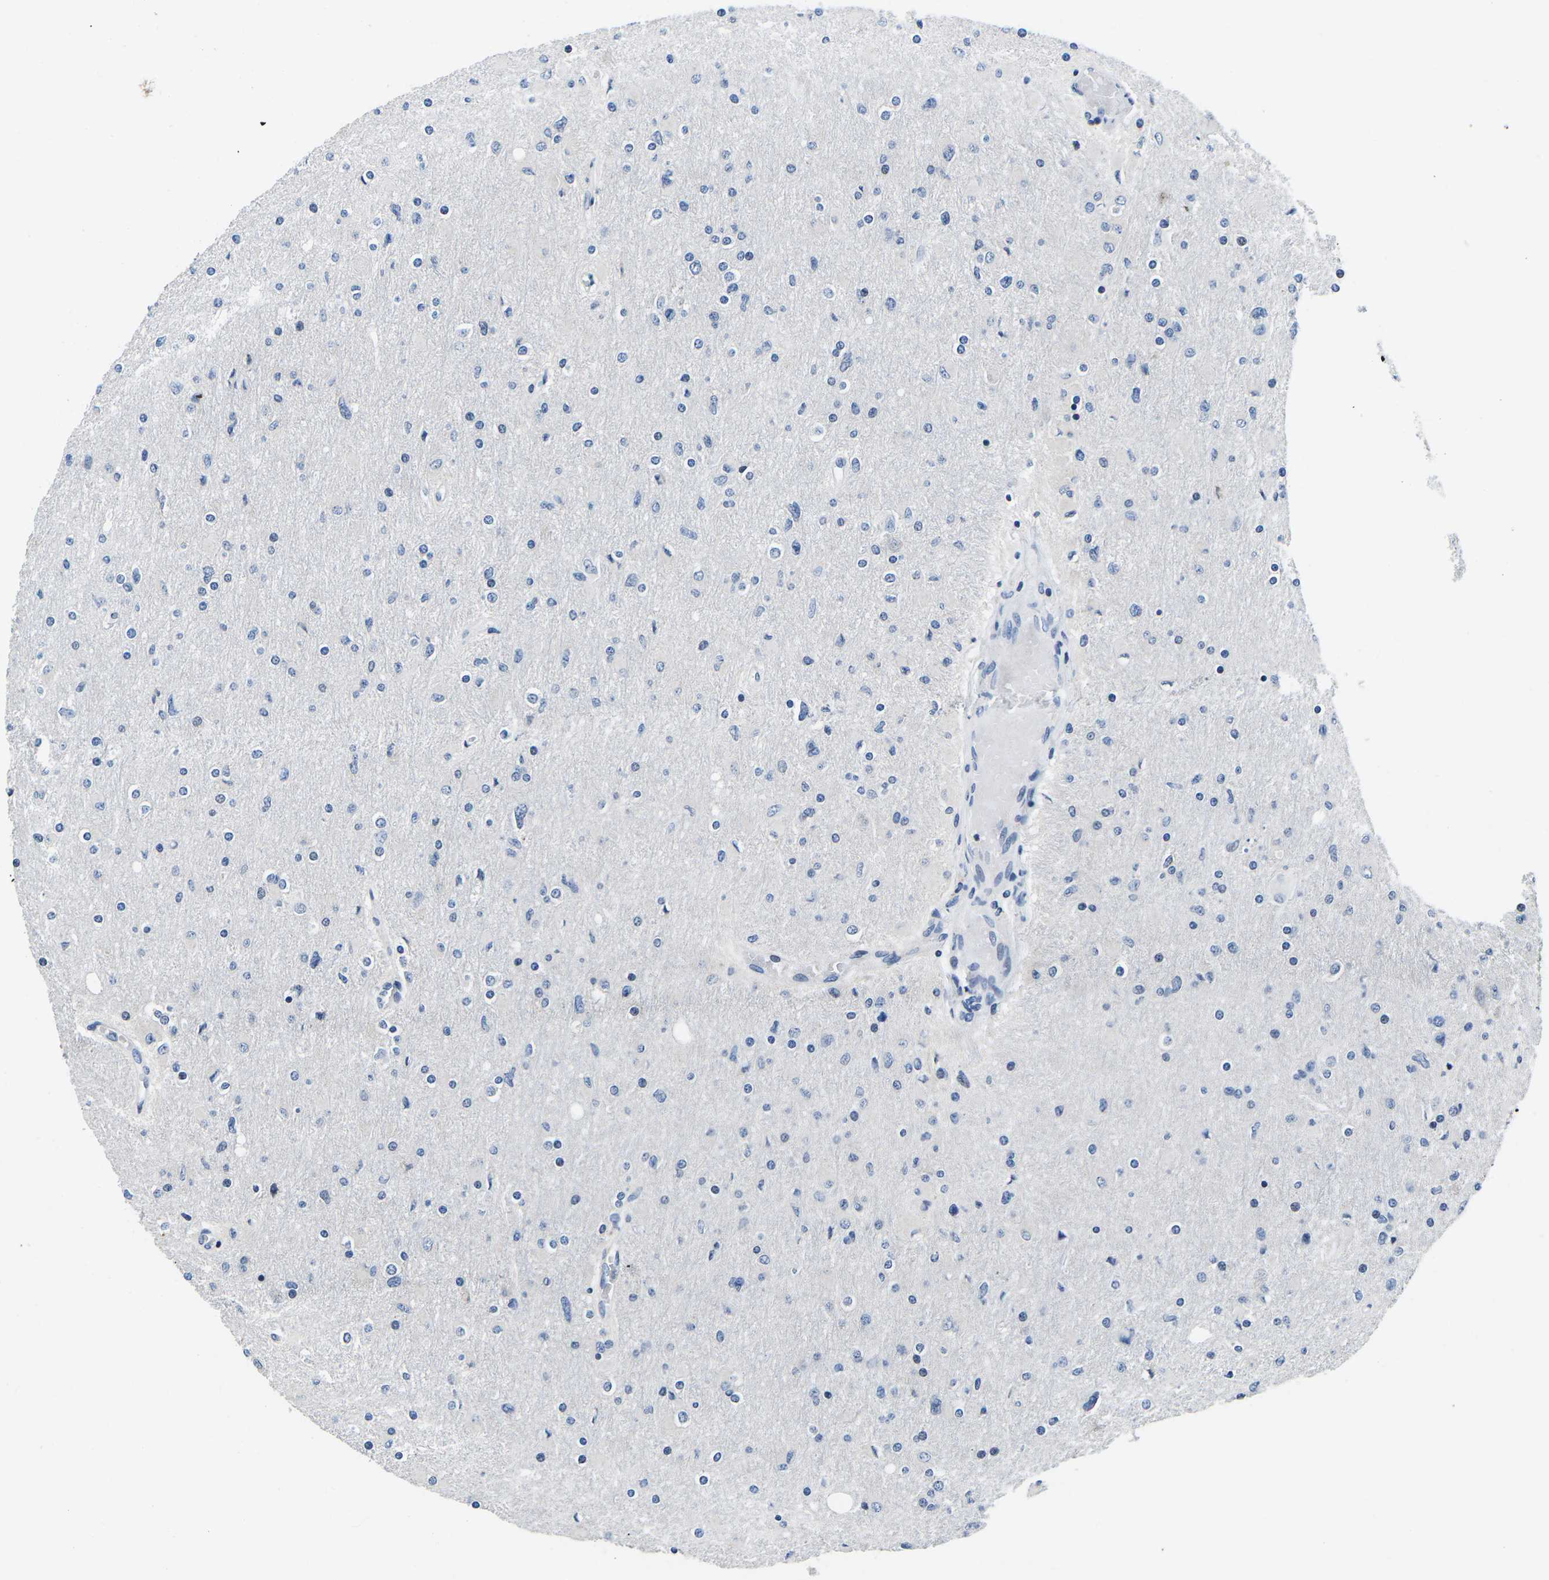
{"staining": {"intensity": "negative", "quantity": "none", "location": "none"}, "tissue": "glioma", "cell_type": "Tumor cells", "image_type": "cancer", "snomed": [{"axis": "morphology", "description": "Glioma, malignant, High grade"}, {"axis": "topography", "description": "Cerebral cortex"}], "caption": "The histopathology image exhibits no significant expression in tumor cells of malignant glioma (high-grade).", "gene": "CDC73", "patient": {"sex": "female", "age": 36}}